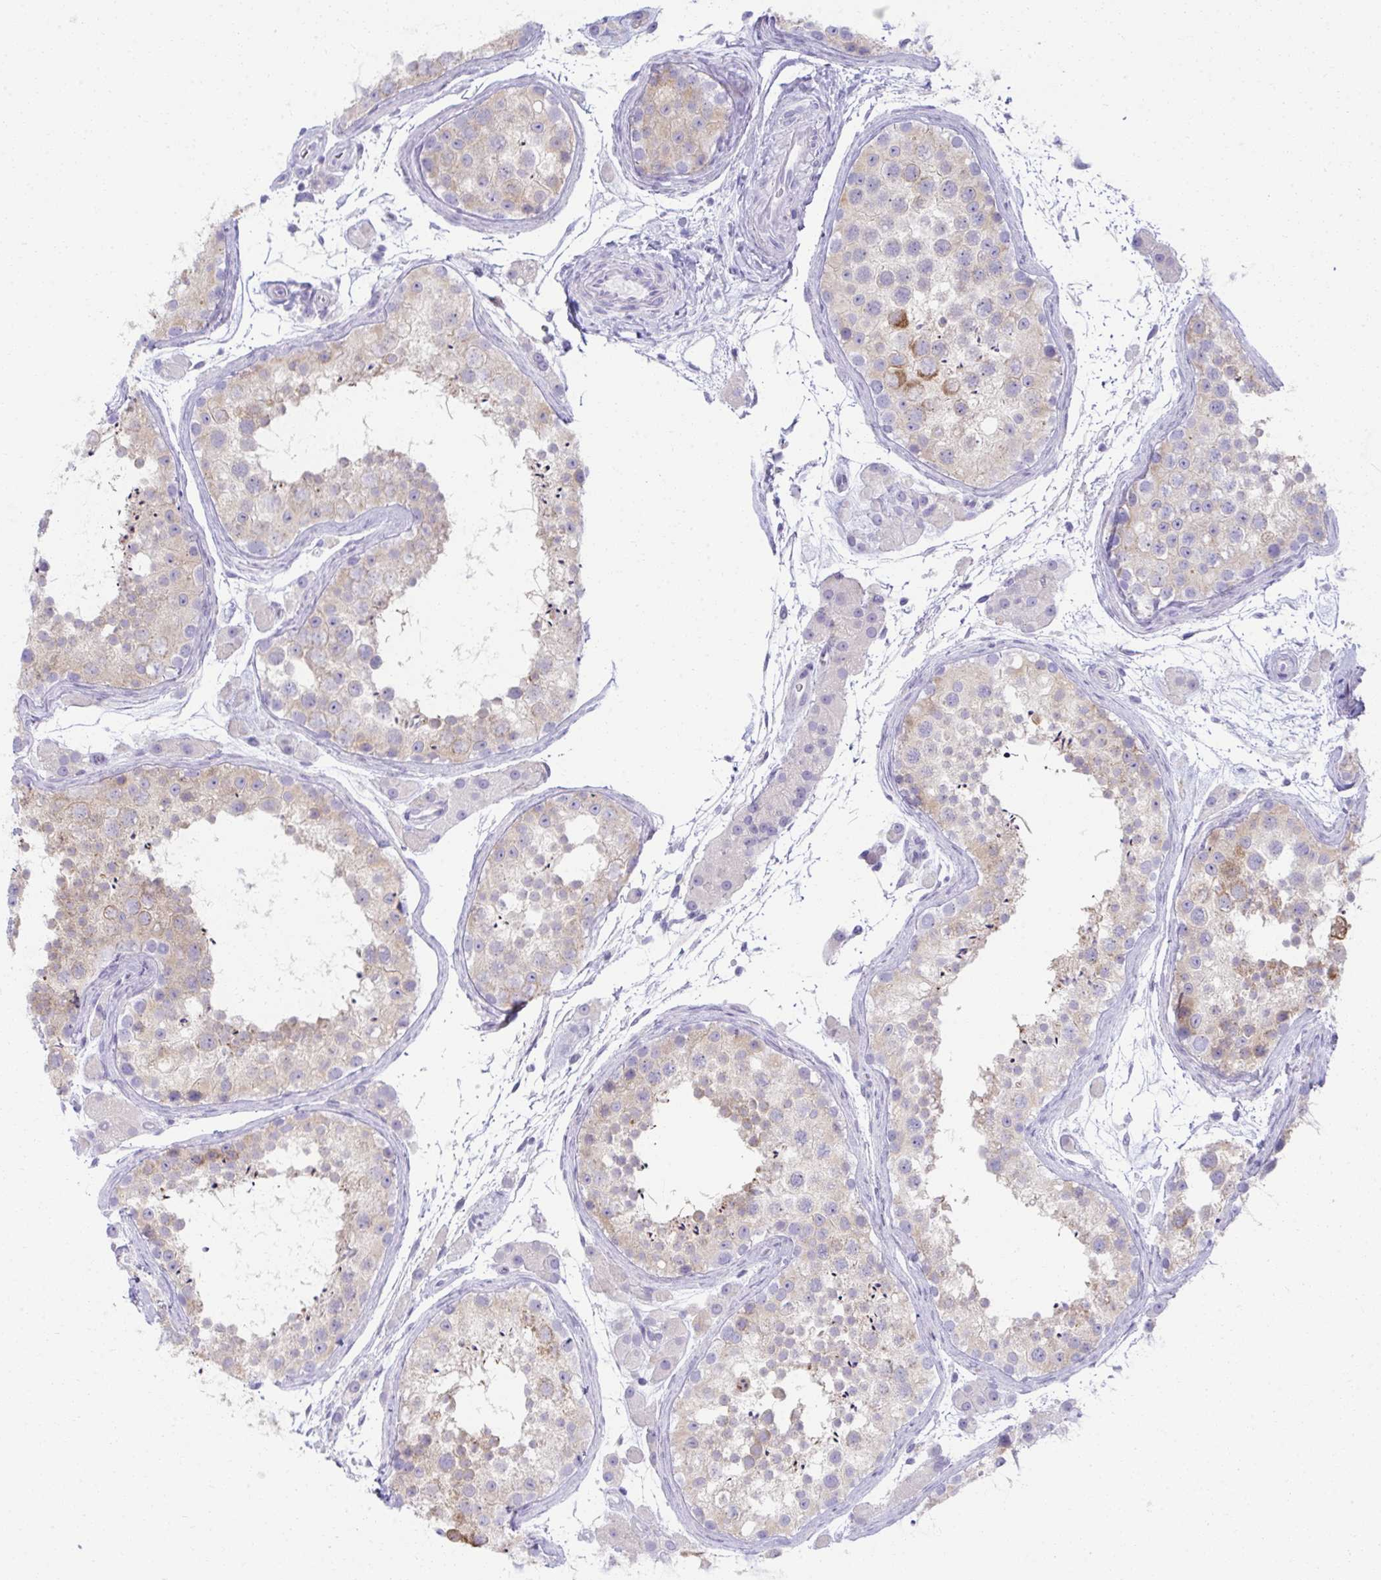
{"staining": {"intensity": "weak", "quantity": ">75%", "location": "cytoplasmic/membranous"}, "tissue": "testis", "cell_type": "Cells in seminiferous ducts", "image_type": "normal", "snomed": [{"axis": "morphology", "description": "Normal tissue, NOS"}, {"axis": "topography", "description": "Testis"}], "caption": "This is a photomicrograph of immunohistochemistry staining of normal testis, which shows weak expression in the cytoplasmic/membranous of cells in seminiferous ducts.", "gene": "FASLG", "patient": {"sex": "male", "age": 41}}